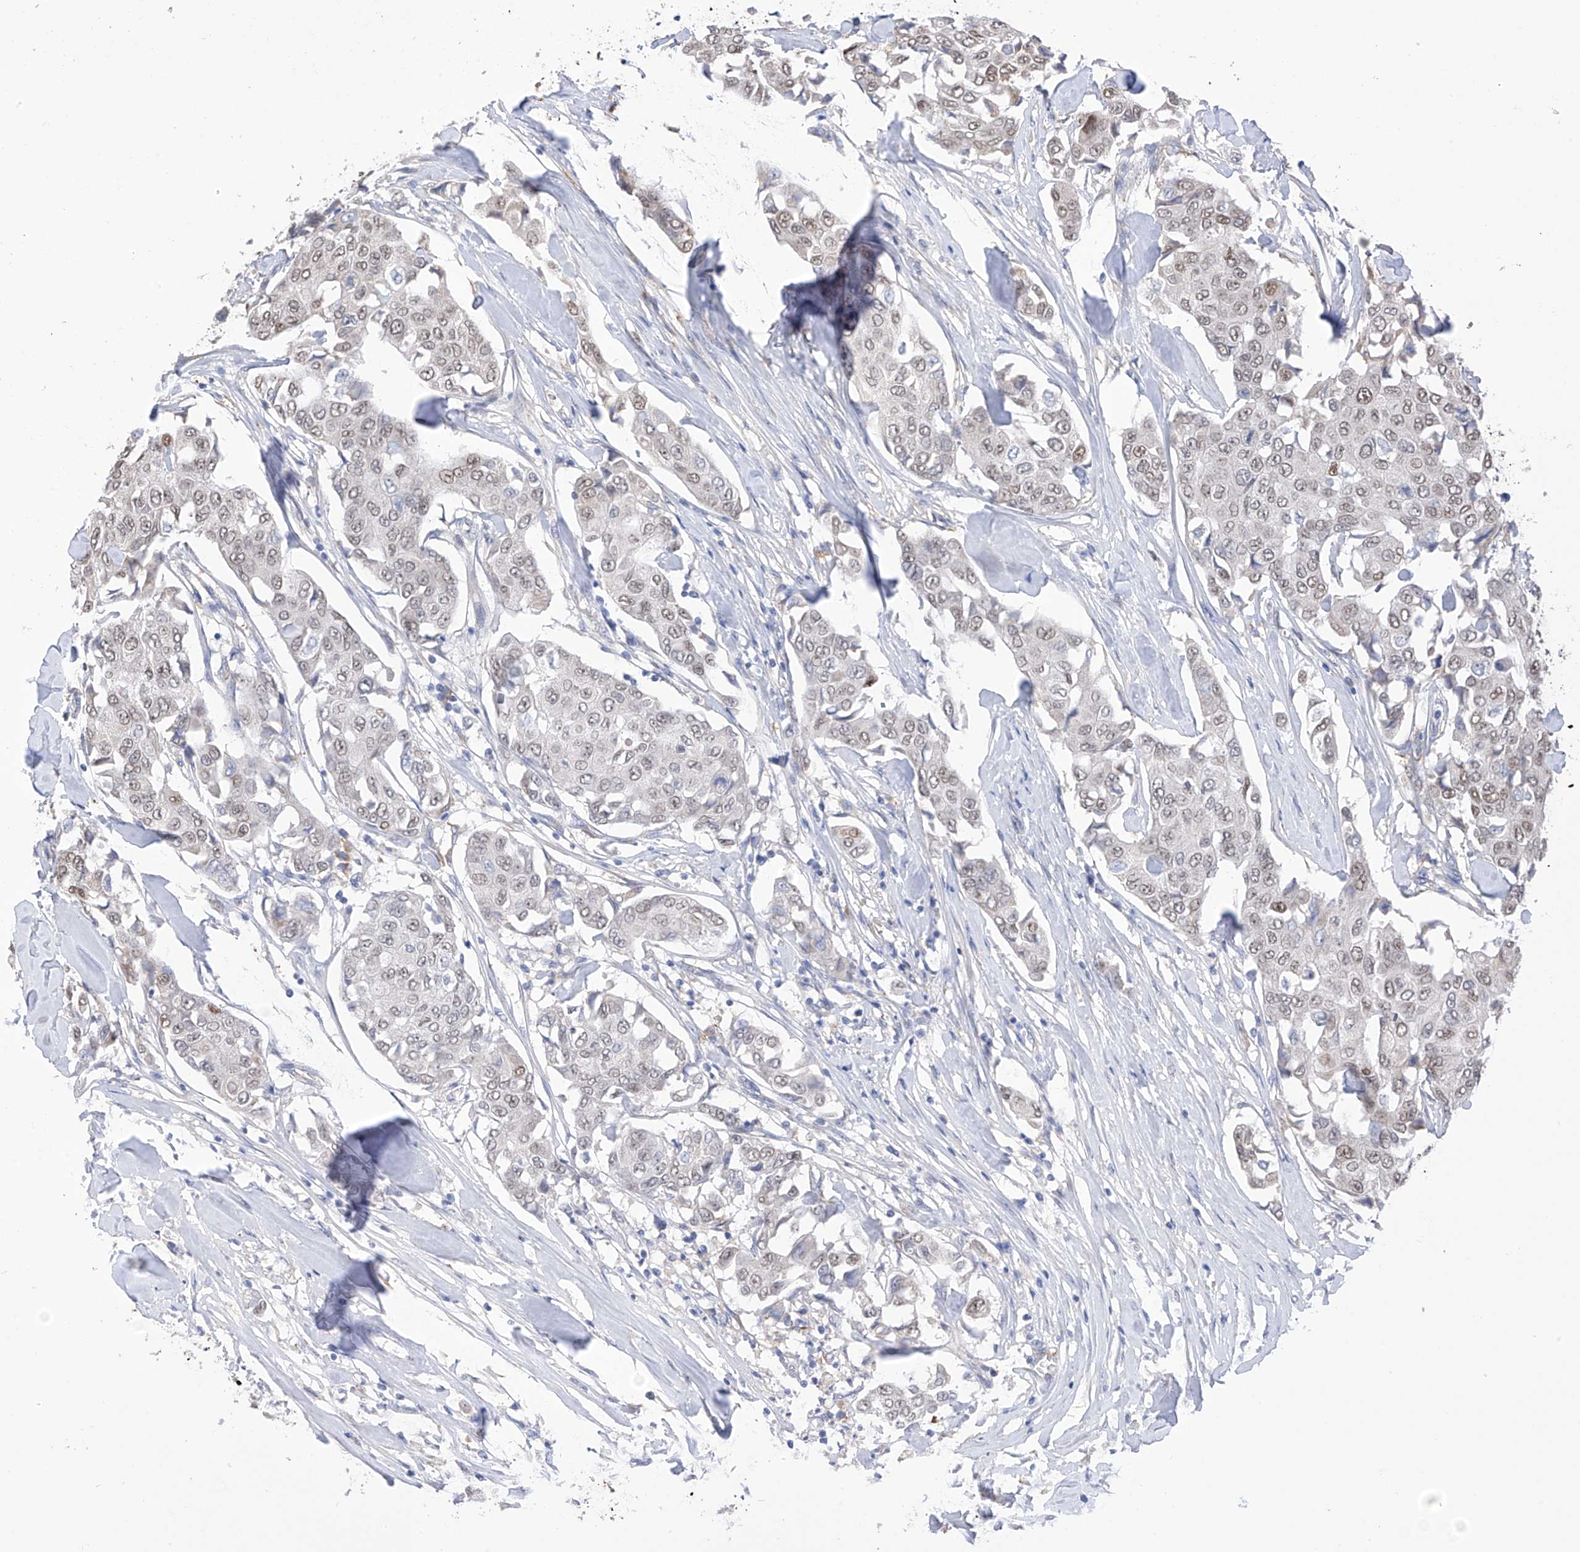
{"staining": {"intensity": "weak", "quantity": "25%-75%", "location": "nuclear"}, "tissue": "breast cancer", "cell_type": "Tumor cells", "image_type": "cancer", "snomed": [{"axis": "morphology", "description": "Duct carcinoma"}, {"axis": "topography", "description": "Breast"}], "caption": "Approximately 25%-75% of tumor cells in human breast cancer demonstrate weak nuclear protein positivity as visualized by brown immunohistochemical staining.", "gene": "REC8", "patient": {"sex": "female", "age": 80}}